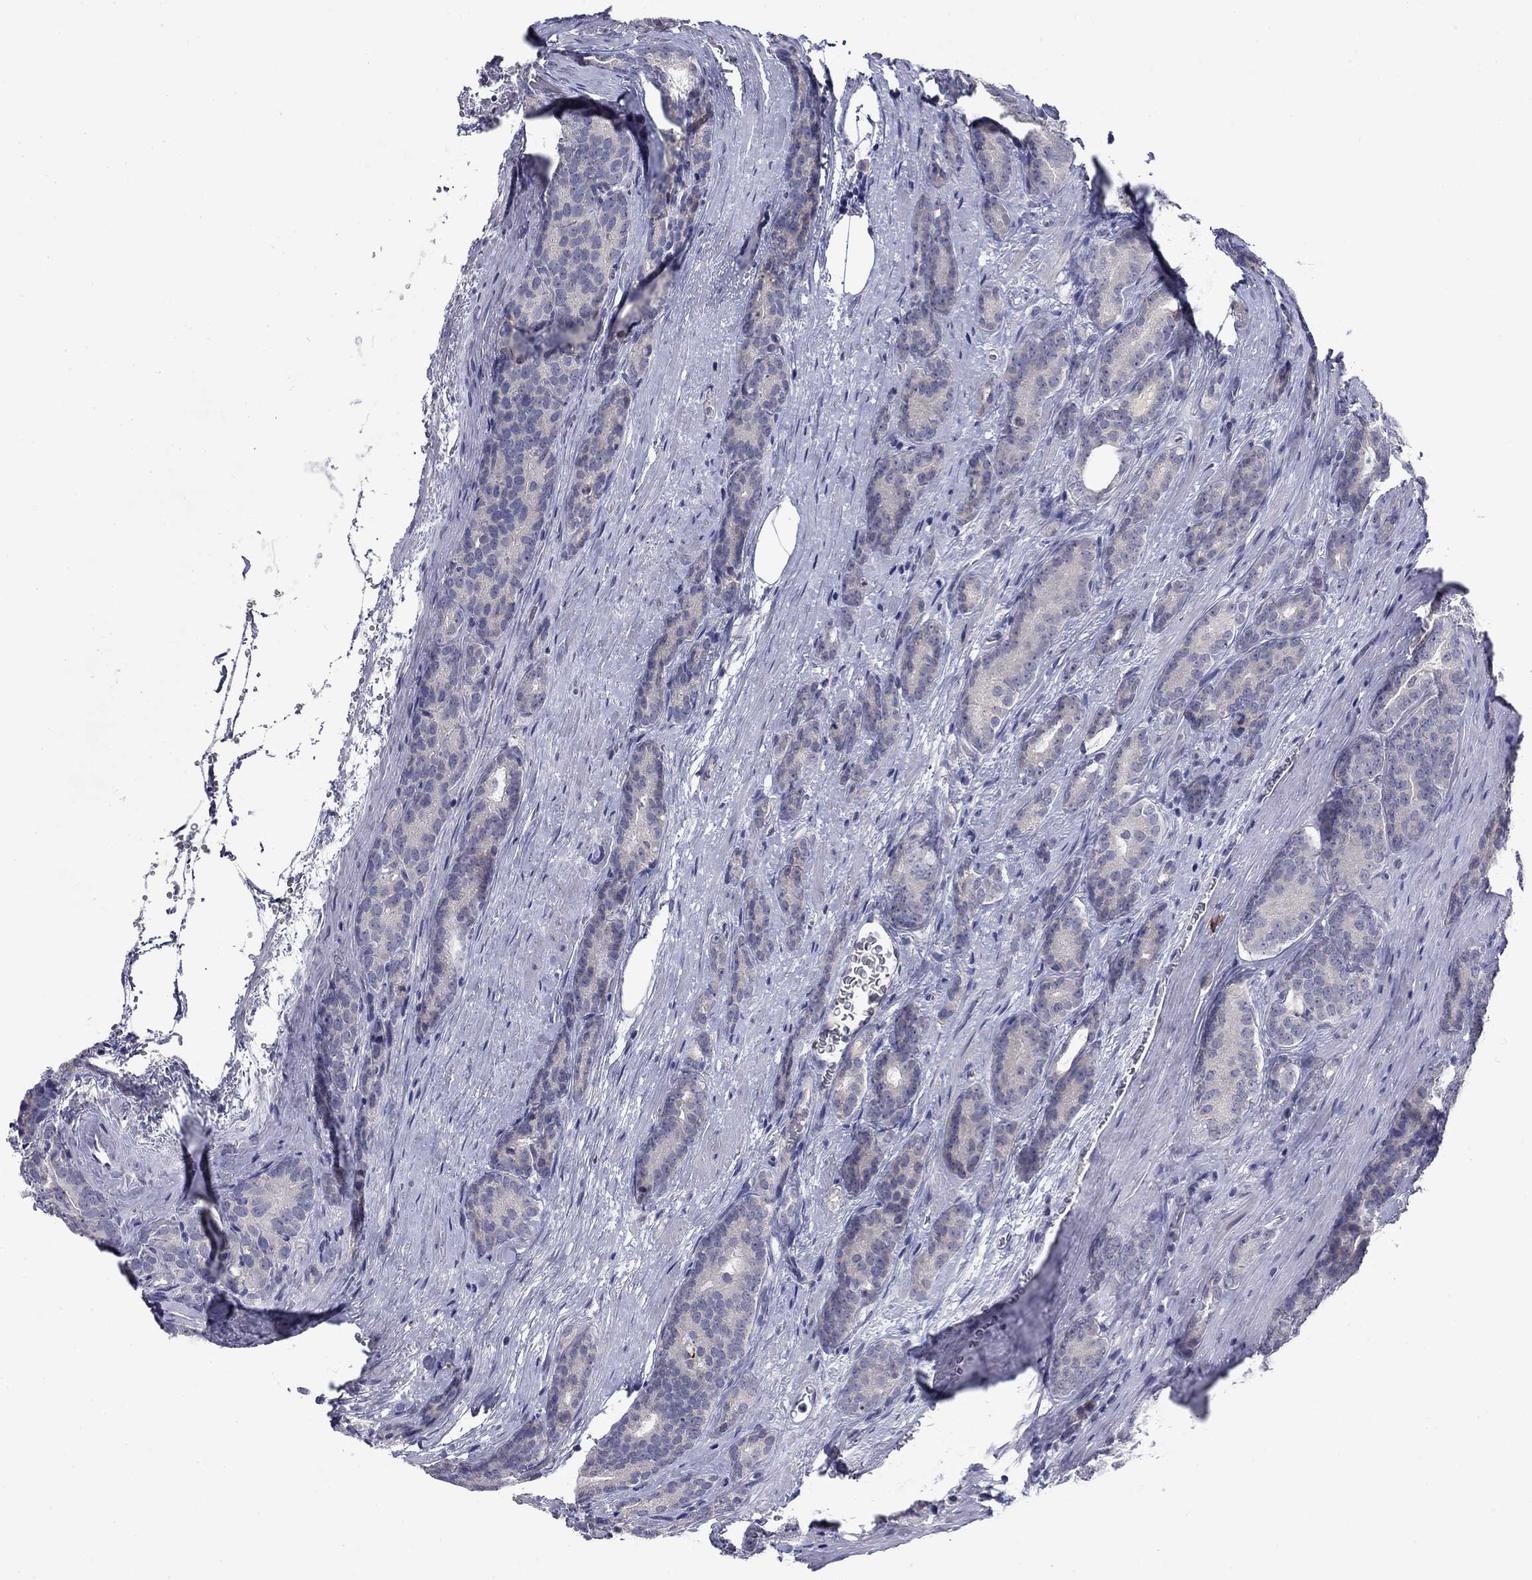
{"staining": {"intensity": "negative", "quantity": "none", "location": "none"}, "tissue": "prostate cancer", "cell_type": "Tumor cells", "image_type": "cancer", "snomed": [{"axis": "morphology", "description": "Adenocarcinoma, NOS"}, {"axis": "topography", "description": "Prostate"}], "caption": "Micrograph shows no protein expression in tumor cells of prostate cancer tissue. (Brightfield microscopy of DAB (3,3'-diaminobenzidine) IHC at high magnification).", "gene": "CACNA1A", "patient": {"sex": "male", "age": 71}}